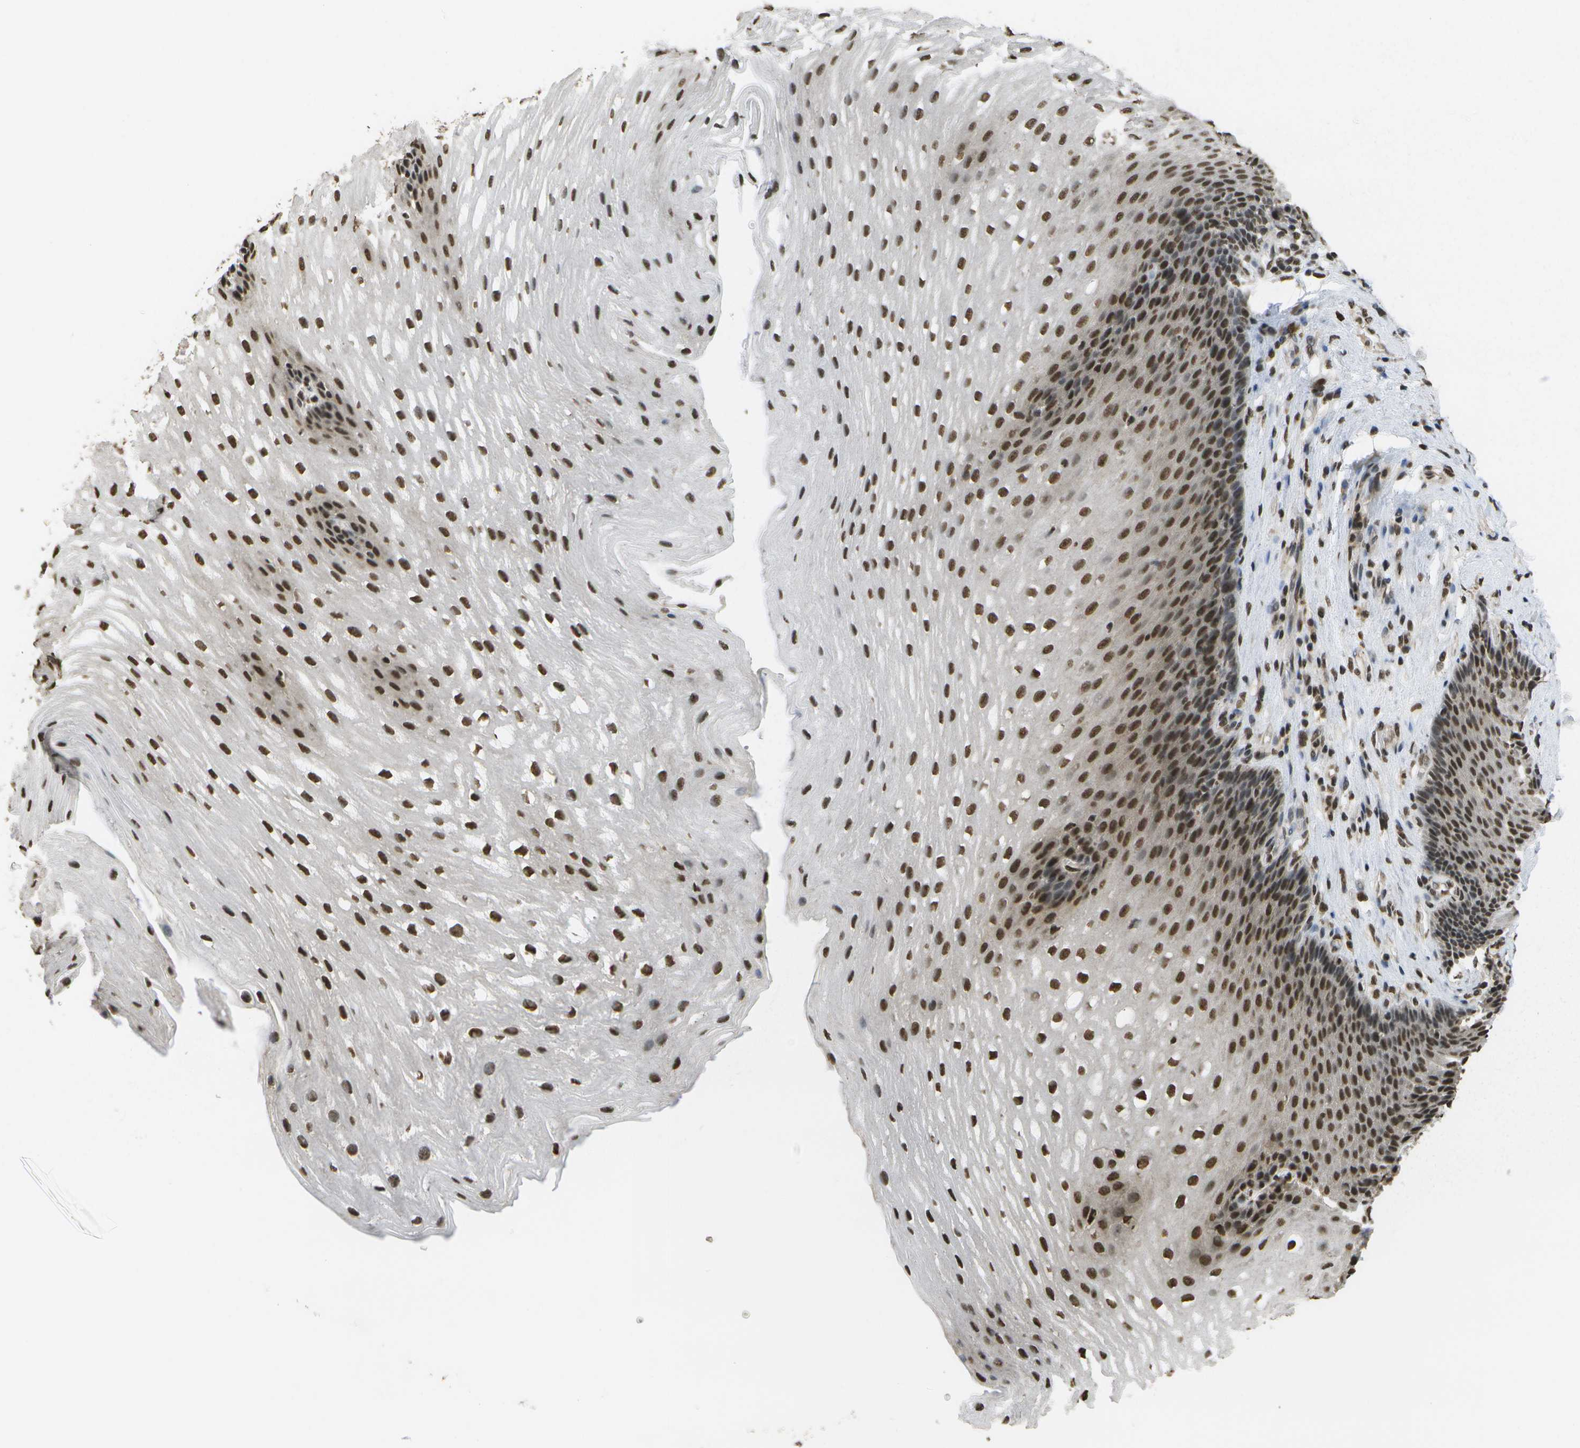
{"staining": {"intensity": "strong", "quantity": ">75%", "location": "nuclear"}, "tissue": "esophagus", "cell_type": "Squamous epithelial cells", "image_type": "normal", "snomed": [{"axis": "morphology", "description": "Normal tissue, NOS"}, {"axis": "topography", "description": "Esophagus"}], "caption": "DAB (3,3'-diaminobenzidine) immunohistochemical staining of benign esophagus demonstrates strong nuclear protein expression in approximately >75% of squamous epithelial cells.", "gene": "SPEN", "patient": {"sex": "male", "age": 48}}